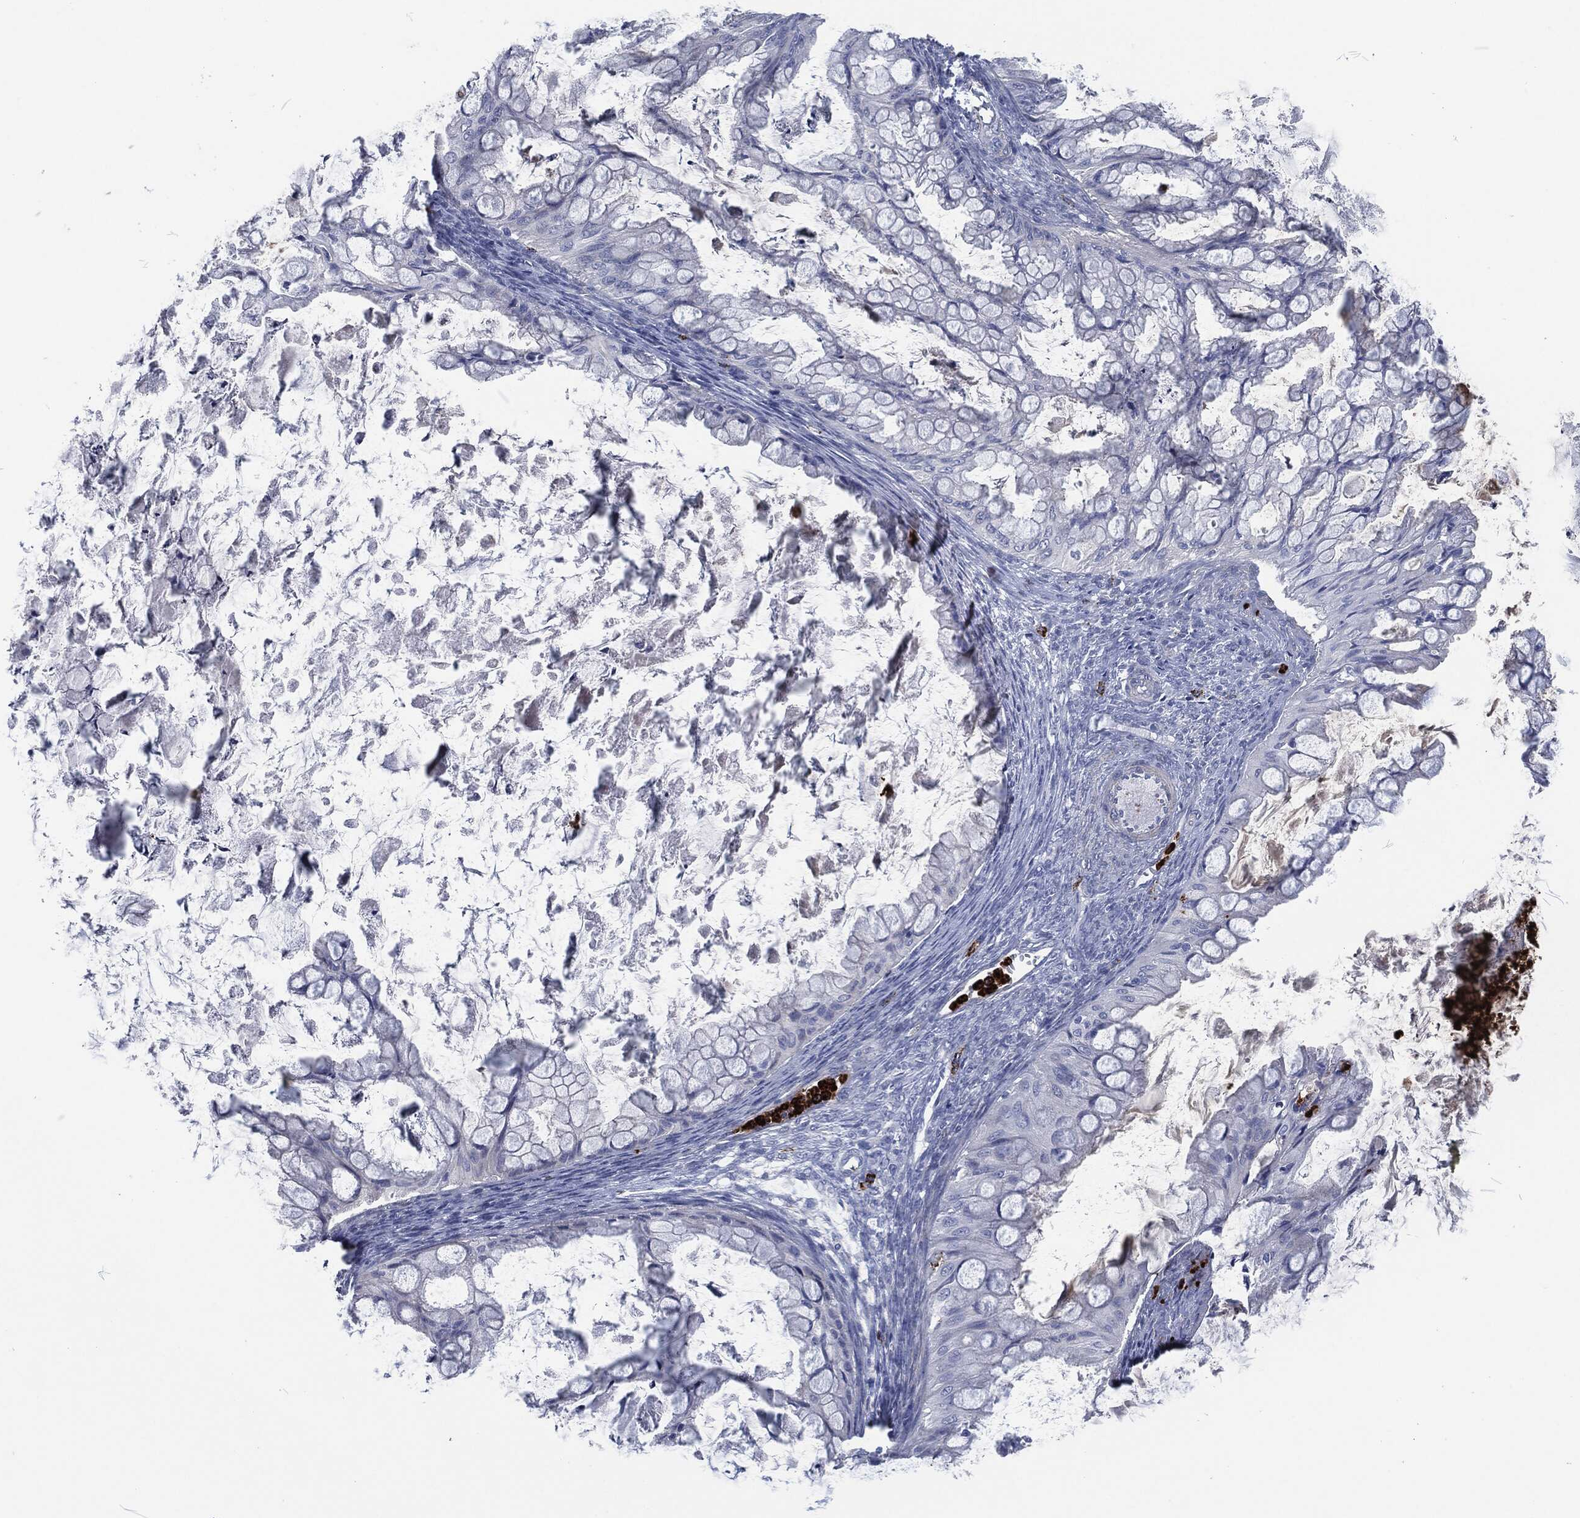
{"staining": {"intensity": "negative", "quantity": "none", "location": "none"}, "tissue": "ovarian cancer", "cell_type": "Tumor cells", "image_type": "cancer", "snomed": [{"axis": "morphology", "description": "Cystadenocarcinoma, mucinous, NOS"}, {"axis": "topography", "description": "Ovary"}], "caption": "Immunohistochemistry histopathology image of neoplastic tissue: human ovarian mucinous cystadenocarcinoma stained with DAB (3,3'-diaminobenzidine) shows no significant protein positivity in tumor cells. (DAB immunohistochemistry visualized using brightfield microscopy, high magnification).", "gene": "MPO", "patient": {"sex": "female", "age": 35}}